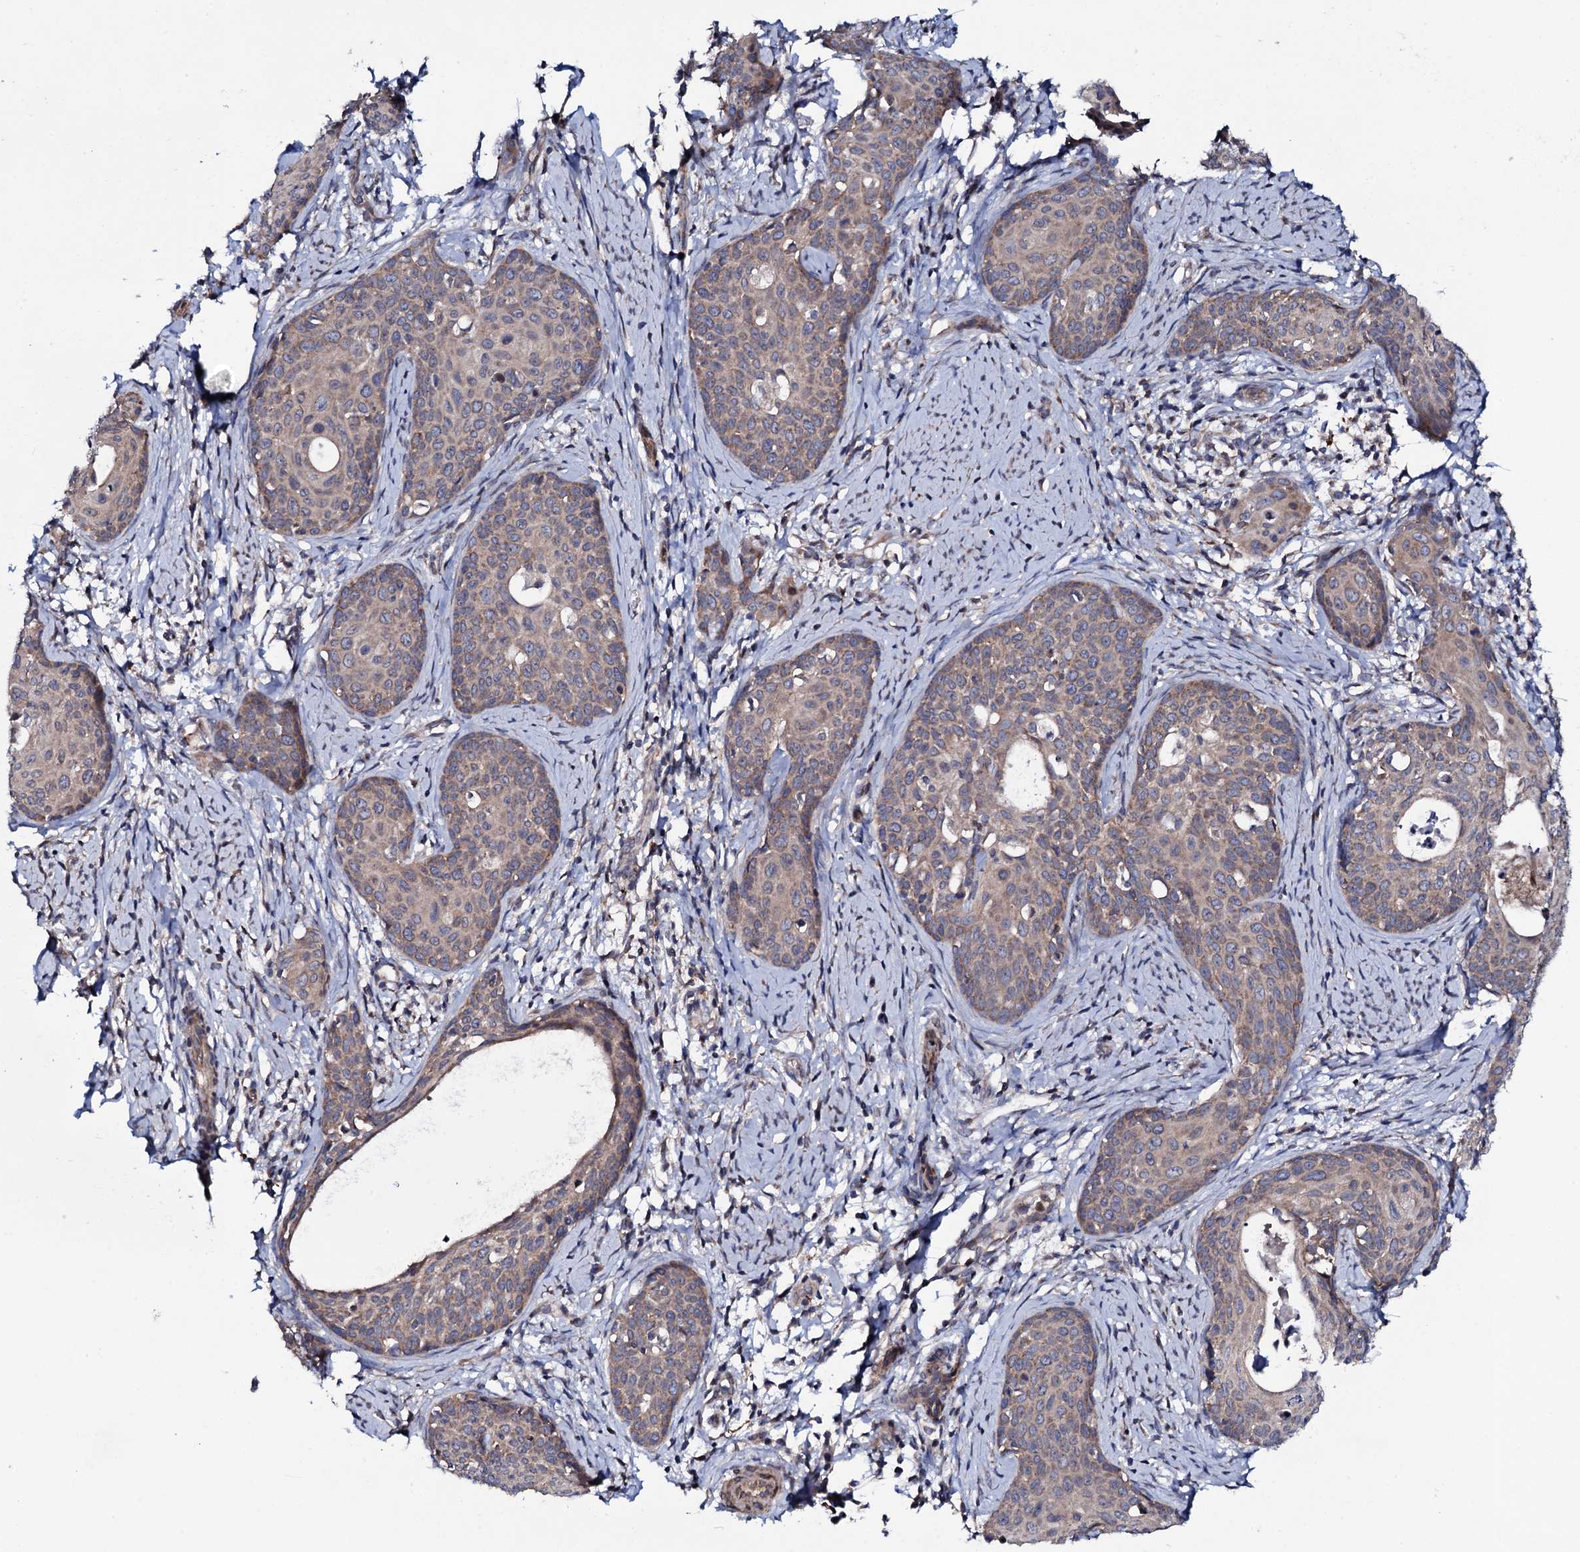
{"staining": {"intensity": "moderate", "quantity": "25%-75%", "location": "cytoplasmic/membranous"}, "tissue": "cervical cancer", "cell_type": "Tumor cells", "image_type": "cancer", "snomed": [{"axis": "morphology", "description": "Squamous cell carcinoma, NOS"}, {"axis": "topography", "description": "Cervix"}], "caption": "Protein analysis of cervical cancer (squamous cell carcinoma) tissue exhibits moderate cytoplasmic/membranous positivity in approximately 25%-75% of tumor cells.", "gene": "PPP1R3D", "patient": {"sex": "female", "age": 52}}